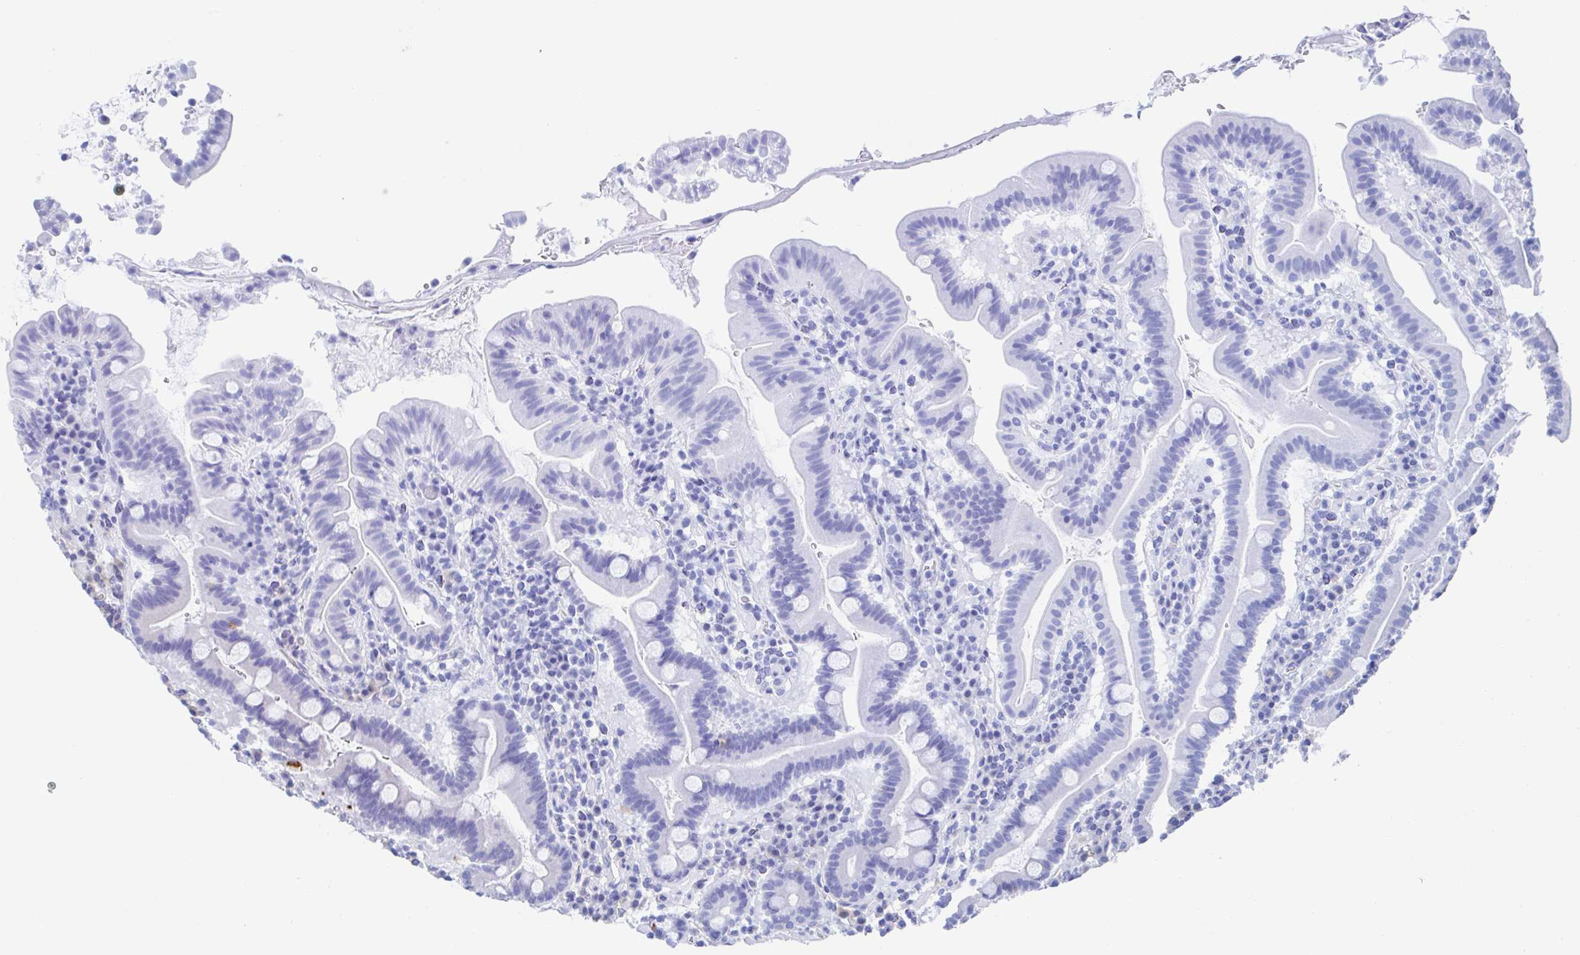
{"staining": {"intensity": "moderate", "quantity": "<25%", "location": "cytoplasmic/membranous"}, "tissue": "small intestine", "cell_type": "Glandular cells", "image_type": "normal", "snomed": [{"axis": "morphology", "description": "Normal tissue, NOS"}, {"axis": "topography", "description": "Small intestine"}], "caption": "This histopathology image exhibits immunohistochemistry (IHC) staining of benign human small intestine, with low moderate cytoplasmic/membranous positivity in approximately <25% of glandular cells.", "gene": "KLC3", "patient": {"sex": "male", "age": 26}}